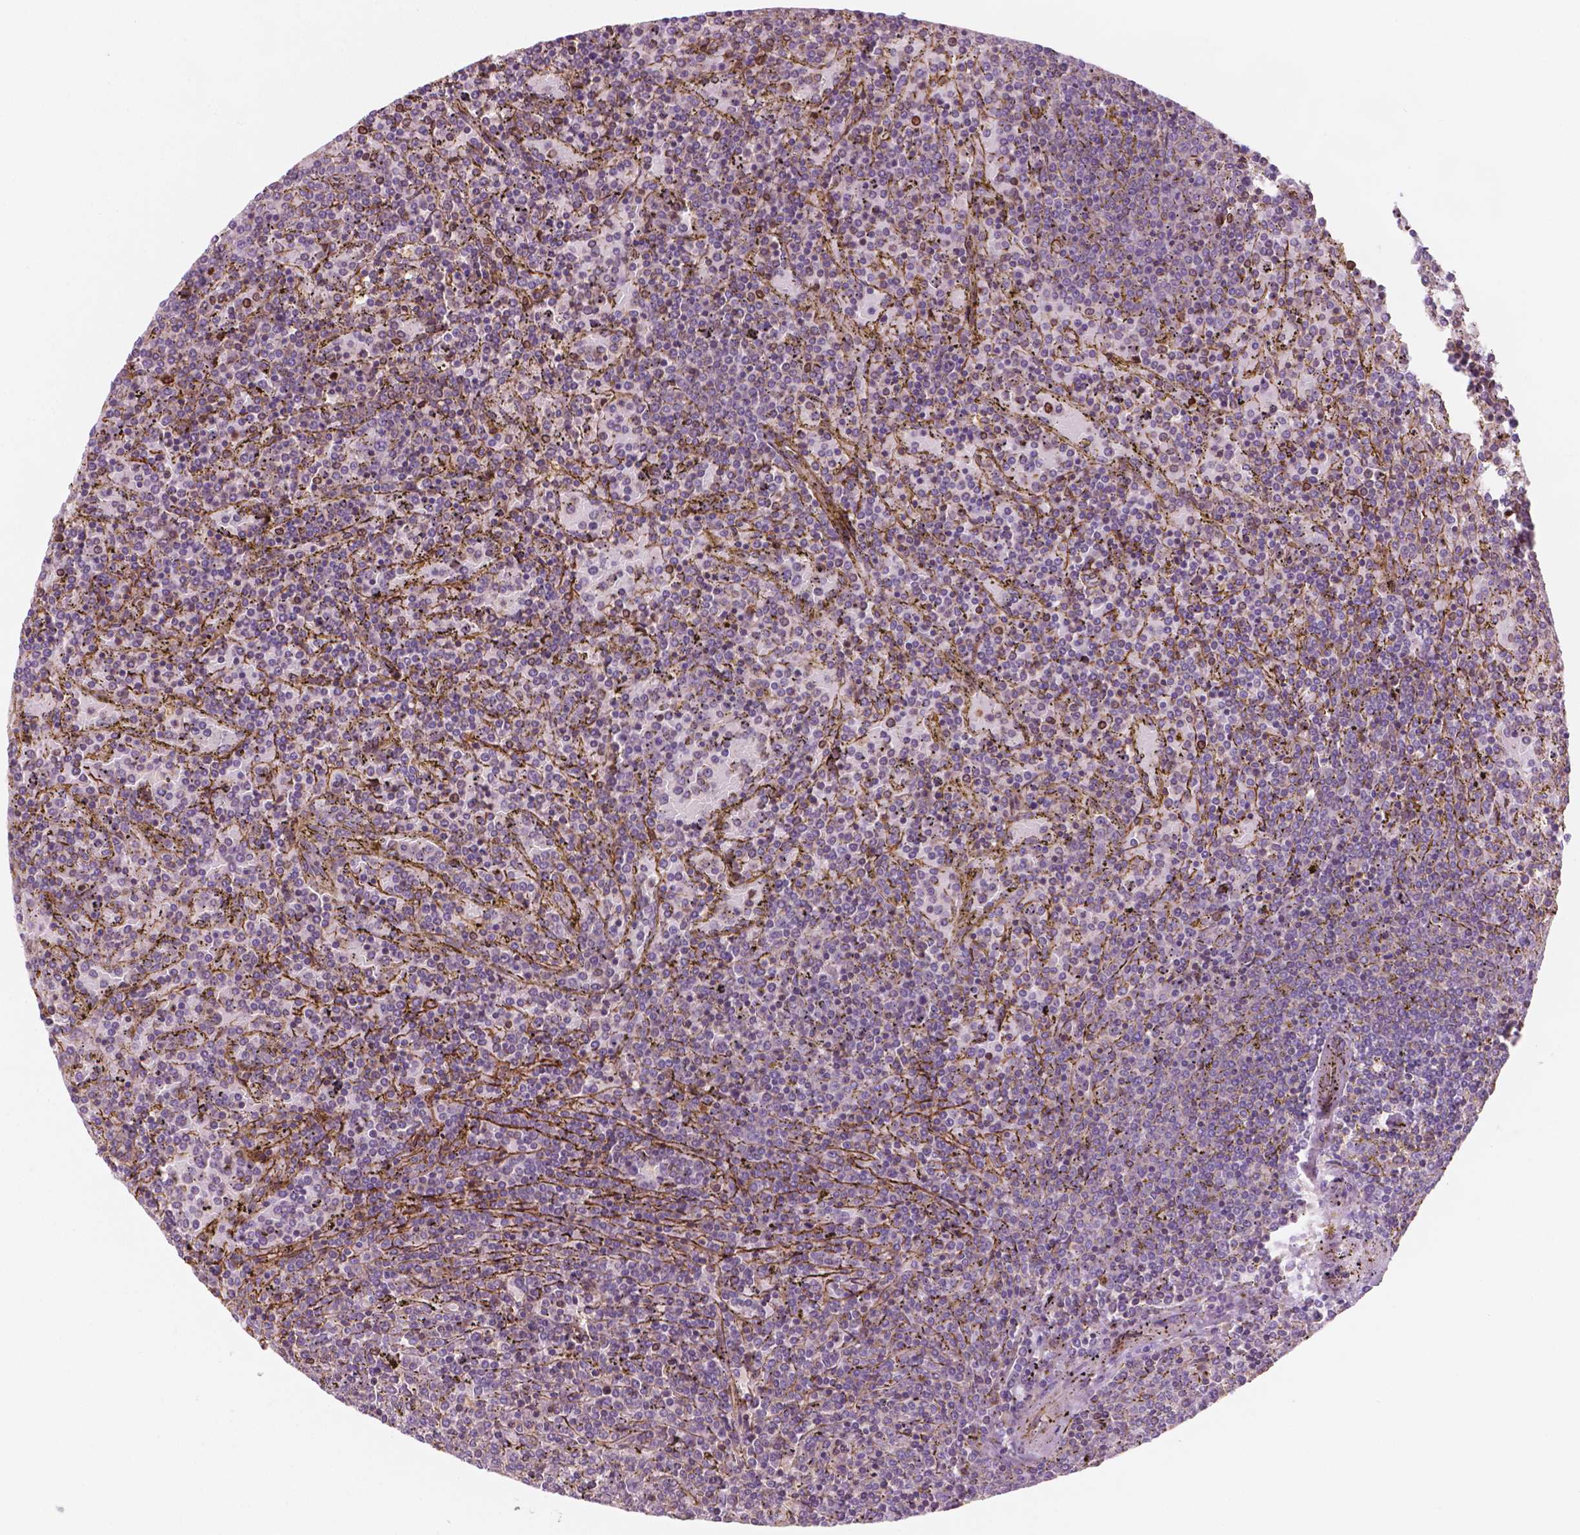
{"staining": {"intensity": "negative", "quantity": "none", "location": "none"}, "tissue": "lymphoma", "cell_type": "Tumor cells", "image_type": "cancer", "snomed": [{"axis": "morphology", "description": "Malignant lymphoma, non-Hodgkin's type, Low grade"}, {"axis": "topography", "description": "Spleen"}], "caption": "A high-resolution photomicrograph shows immunohistochemistry staining of lymphoma, which exhibits no significant staining in tumor cells.", "gene": "SURF4", "patient": {"sex": "female", "age": 77}}